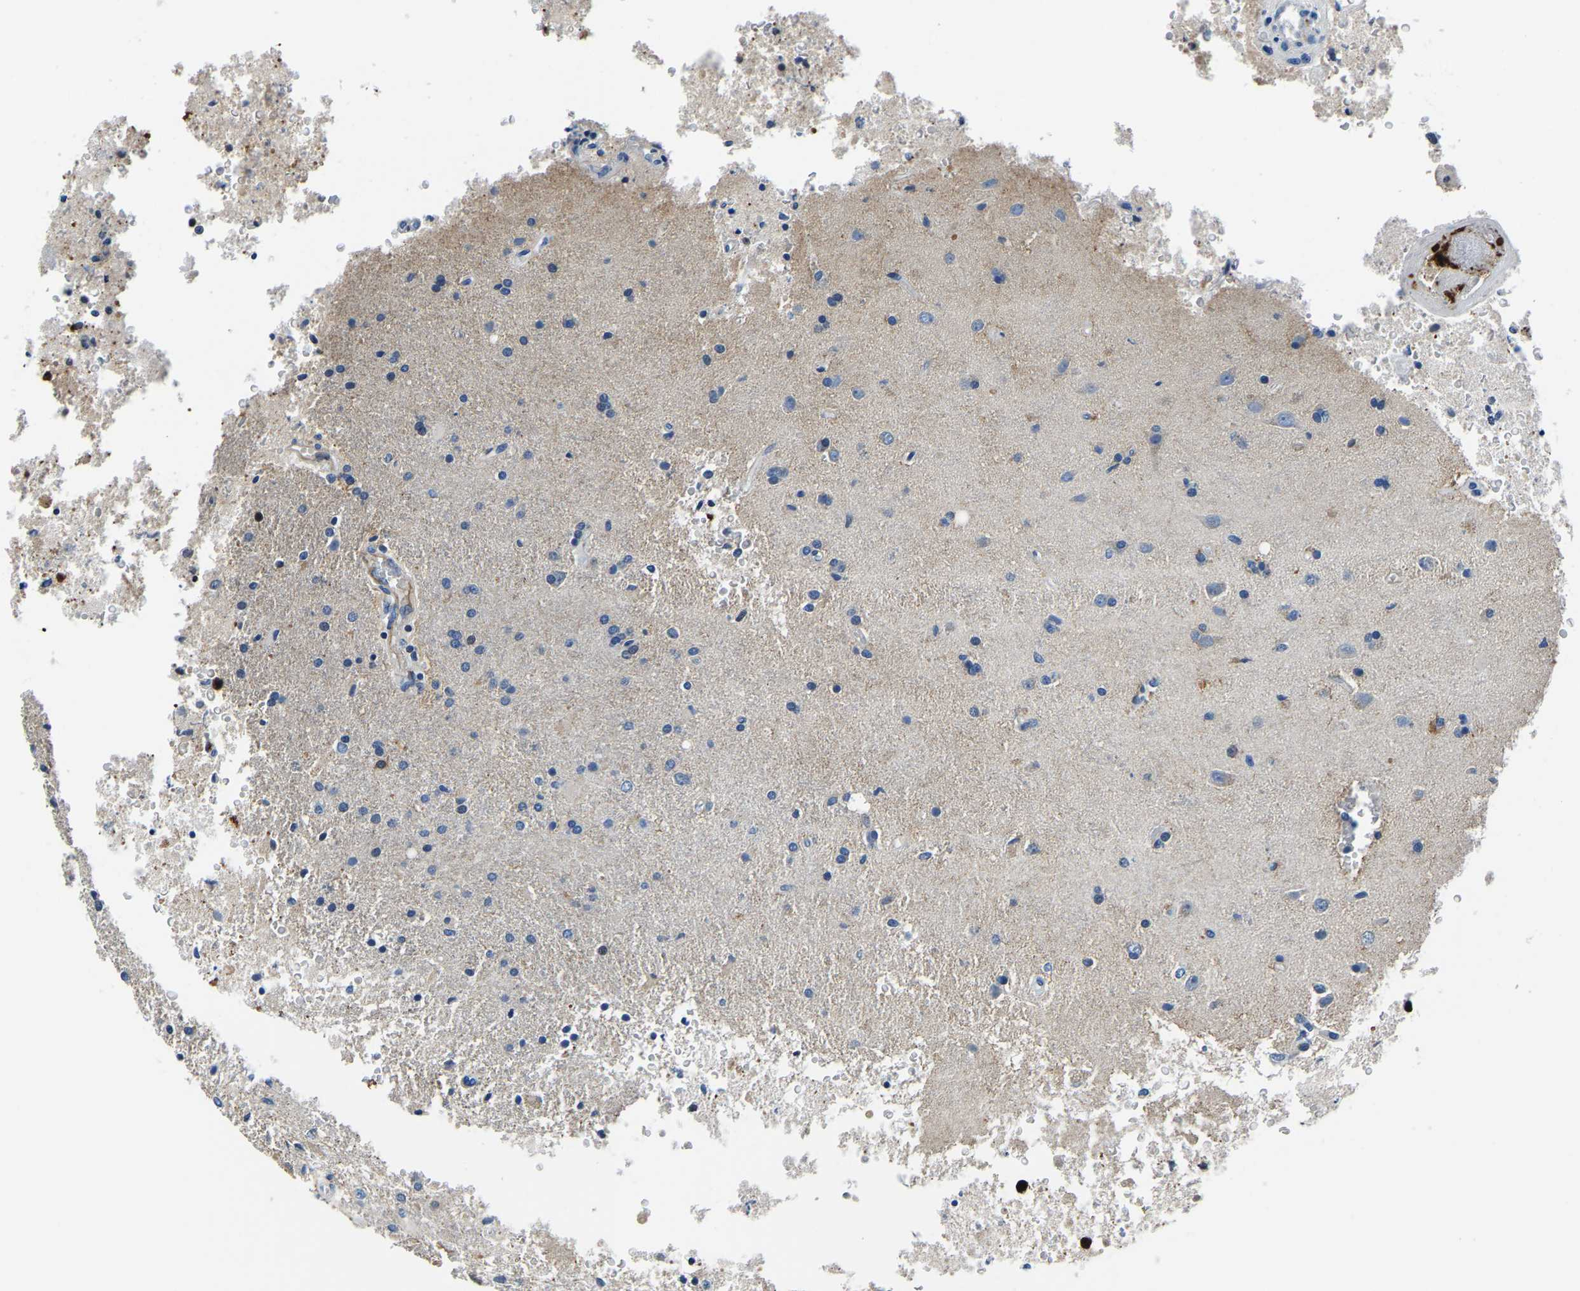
{"staining": {"intensity": "negative", "quantity": "none", "location": "none"}, "tissue": "glioma", "cell_type": "Tumor cells", "image_type": "cancer", "snomed": [{"axis": "morphology", "description": "Normal tissue, NOS"}, {"axis": "morphology", "description": "Glioma, malignant, High grade"}, {"axis": "topography", "description": "Cerebral cortex"}], "caption": "This is an immunohistochemistry image of human malignant high-grade glioma. There is no staining in tumor cells.", "gene": "MS4A3", "patient": {"sex": "male", "age": 77}}